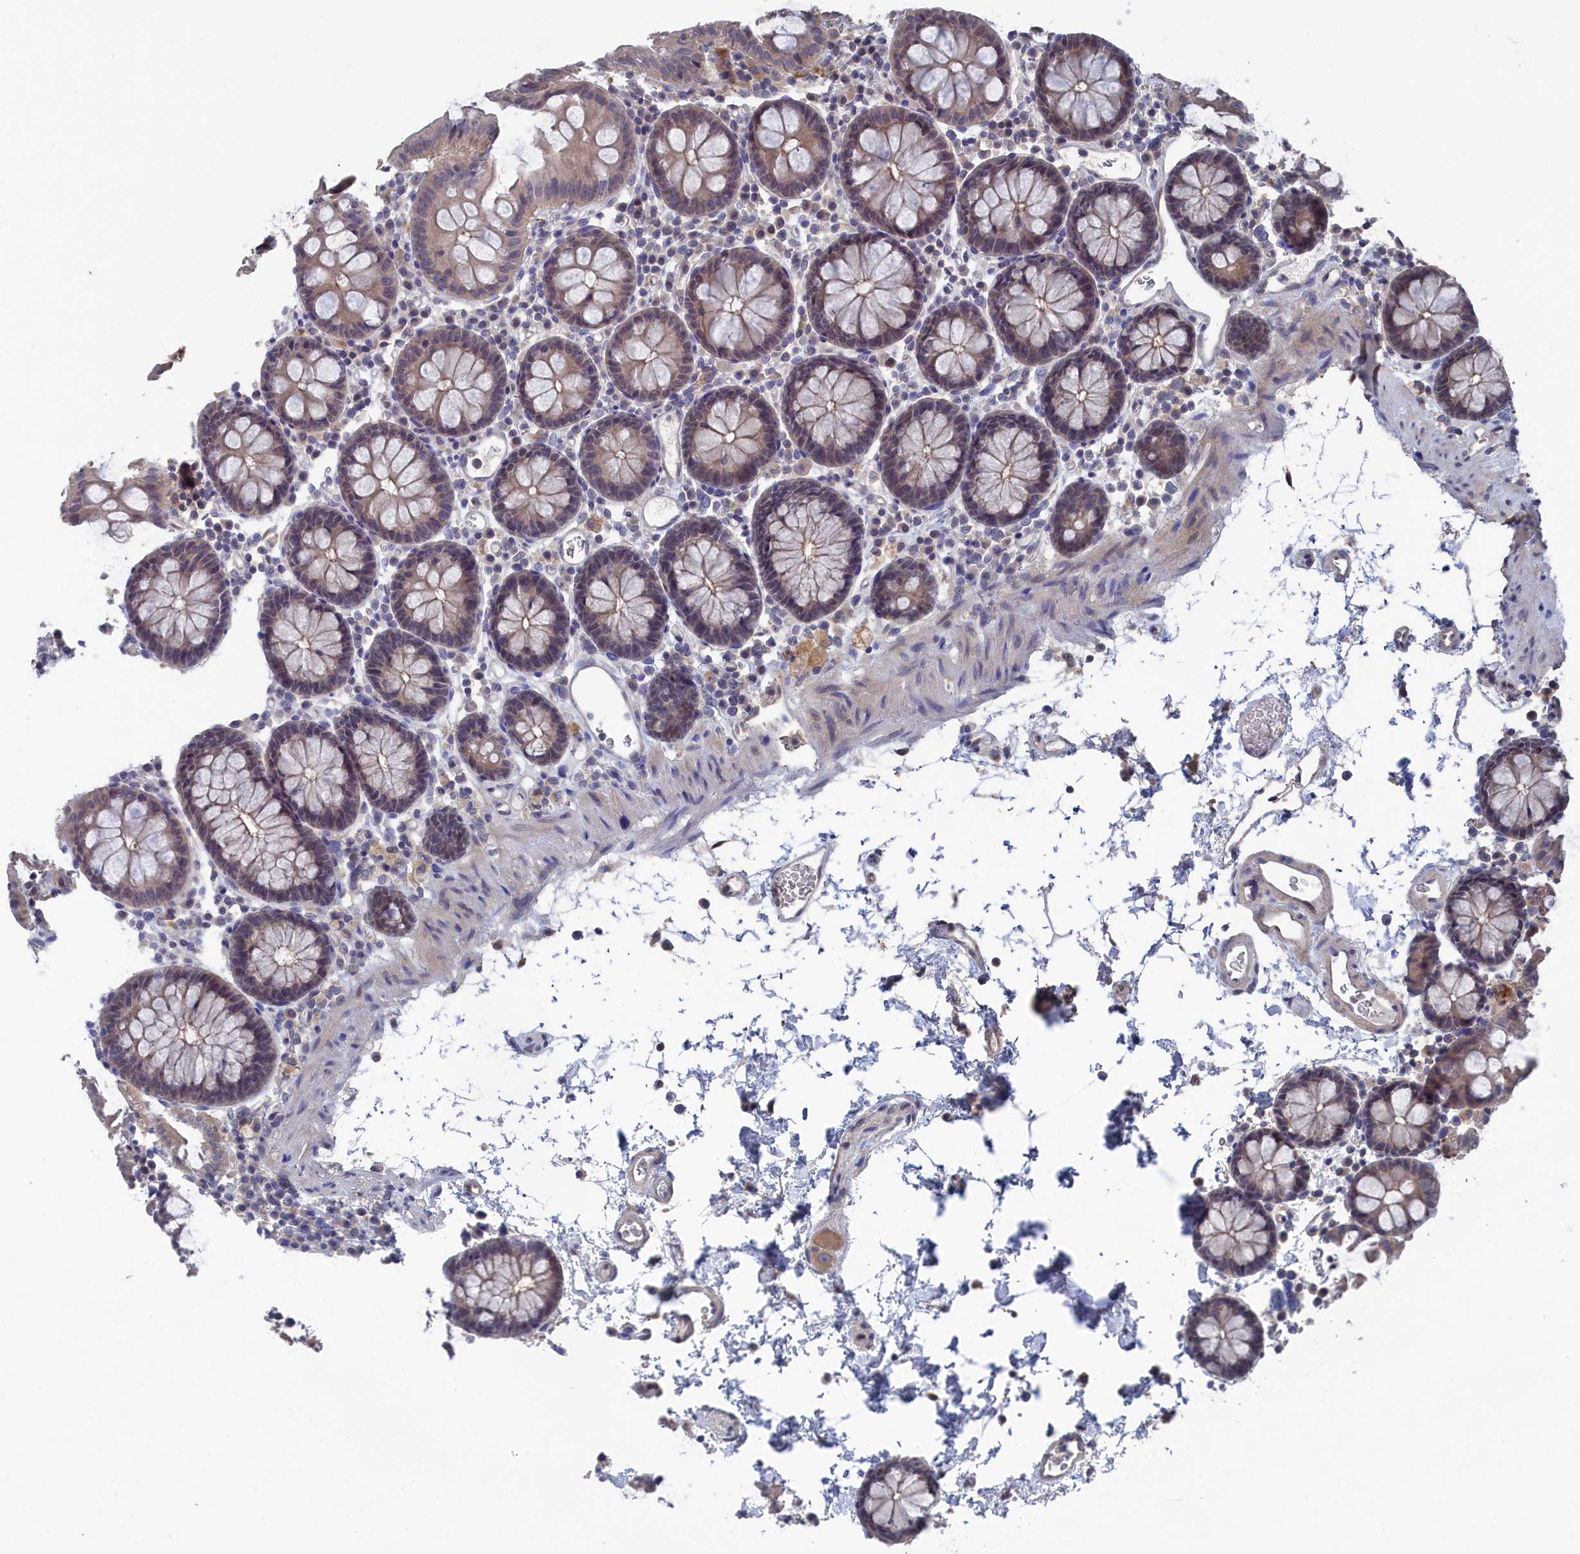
{"staining": {"intensity": "negative", "quantity": "none", "location": "none"}, "tissue": "colon", "cell_type": "Endothelial cells", "image_type": "normal", "snomed": [{"axis": "morphology", "description": "Normal tissue, NOS"}, {"axis": "topography", "description": "Colon"}], "caption": "A high-resolution micrograph shows IHC staining of unremarkable colon, which displays no significant positivity in endothelial cells. (DAB IHC, high magnification).", "gene": "NUTF2", "patient": {"sex": "male", "age": 75}}